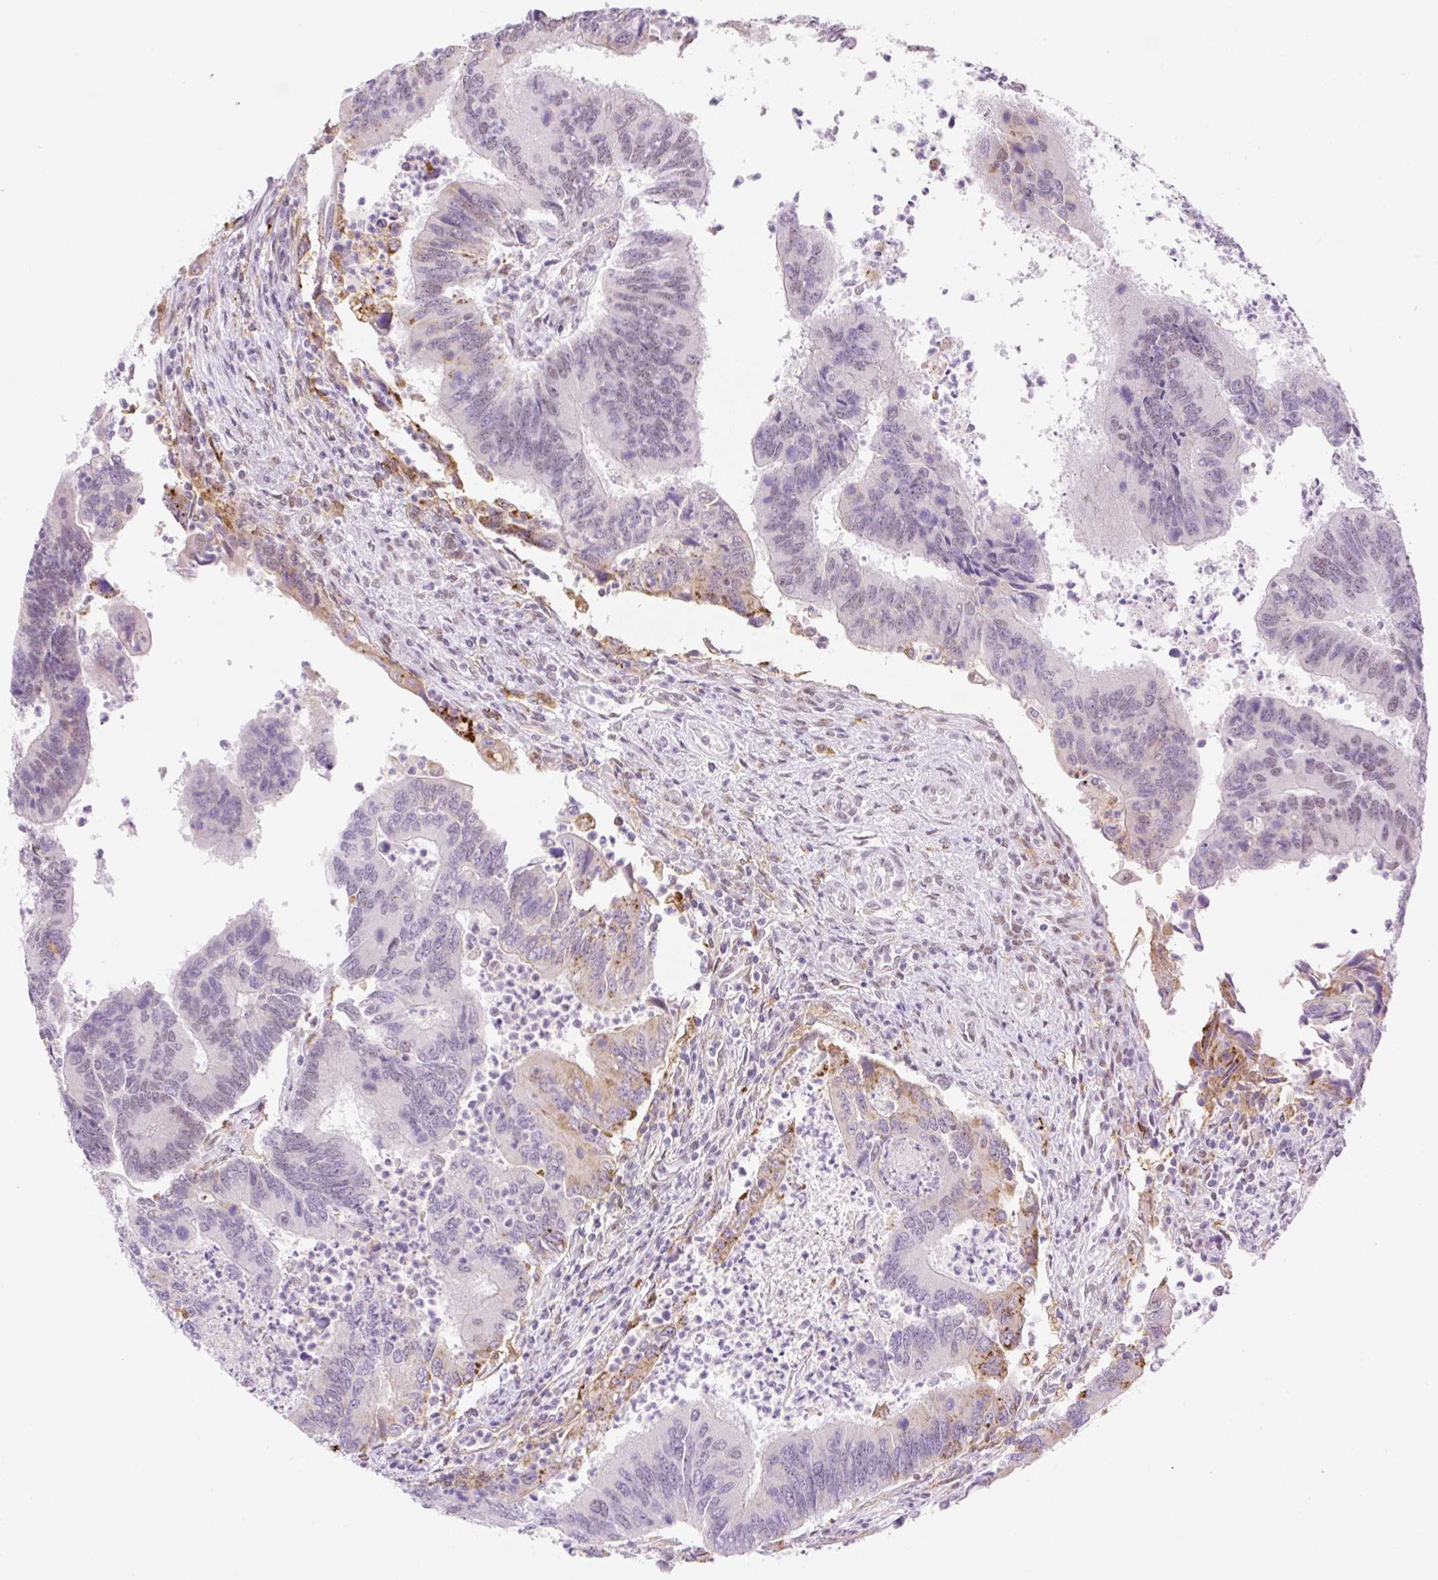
{"staining": {"intensity": "moderate", "quantity": "25%-75%", "location": "cytoplasmic/membranous,nuclear"}, "tissue": "colorectal cancer", "cell_type": "Tumor cells", "image_type": "cancer", "snomed": [{"axis": "morphology", "description": "Adenocarcinoma, NOS"}, {"axis": "topography", "description": "Colon"}], "caption": "Adenocarcinoma (colorectal) tissue demonstrates moderate cytoplasmic/membranous and nuclear positivity in approximately 25%-75% of tumor cells, visualized by immunohistochemistry.", "gene": "PALM3", "patient": {"sex": "female", "age": 67}}